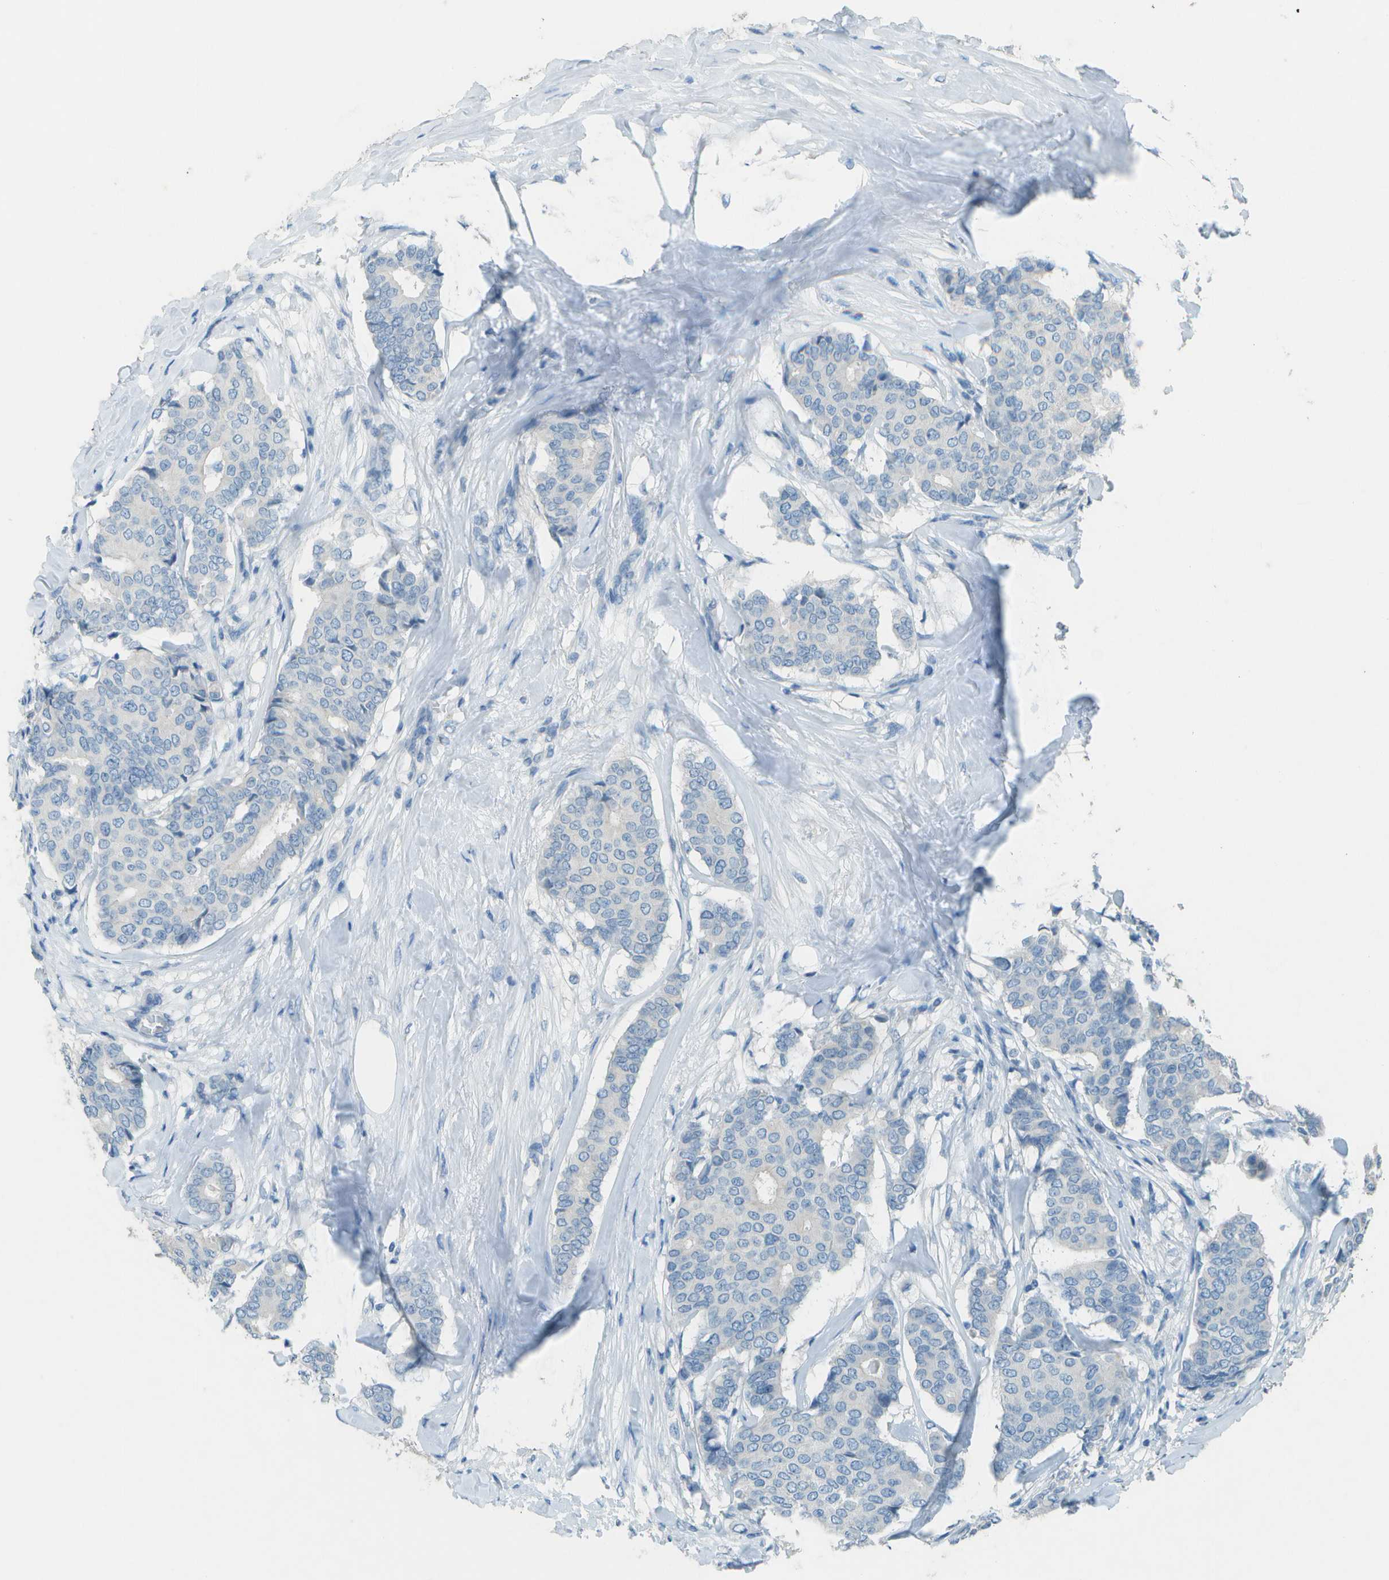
{"staining": {"intensity": "negative", "quantity": "none", "location": "none"}, "tissue": "breast cancer", "cell_type": "Tumor cells", "image_type": "cancer", "snomed": [{"axis": "morphology", "description": "Duct carcinoma"}, {"axis": "topography", "description": "Breast"}], "caption": "Immunohistochemistry of human breast cancer (infiltrating ductal carcinoma) displays no staining in tumor cells.", "gene": "LGI2", "patient": {"sex": "female", "age": 75}}